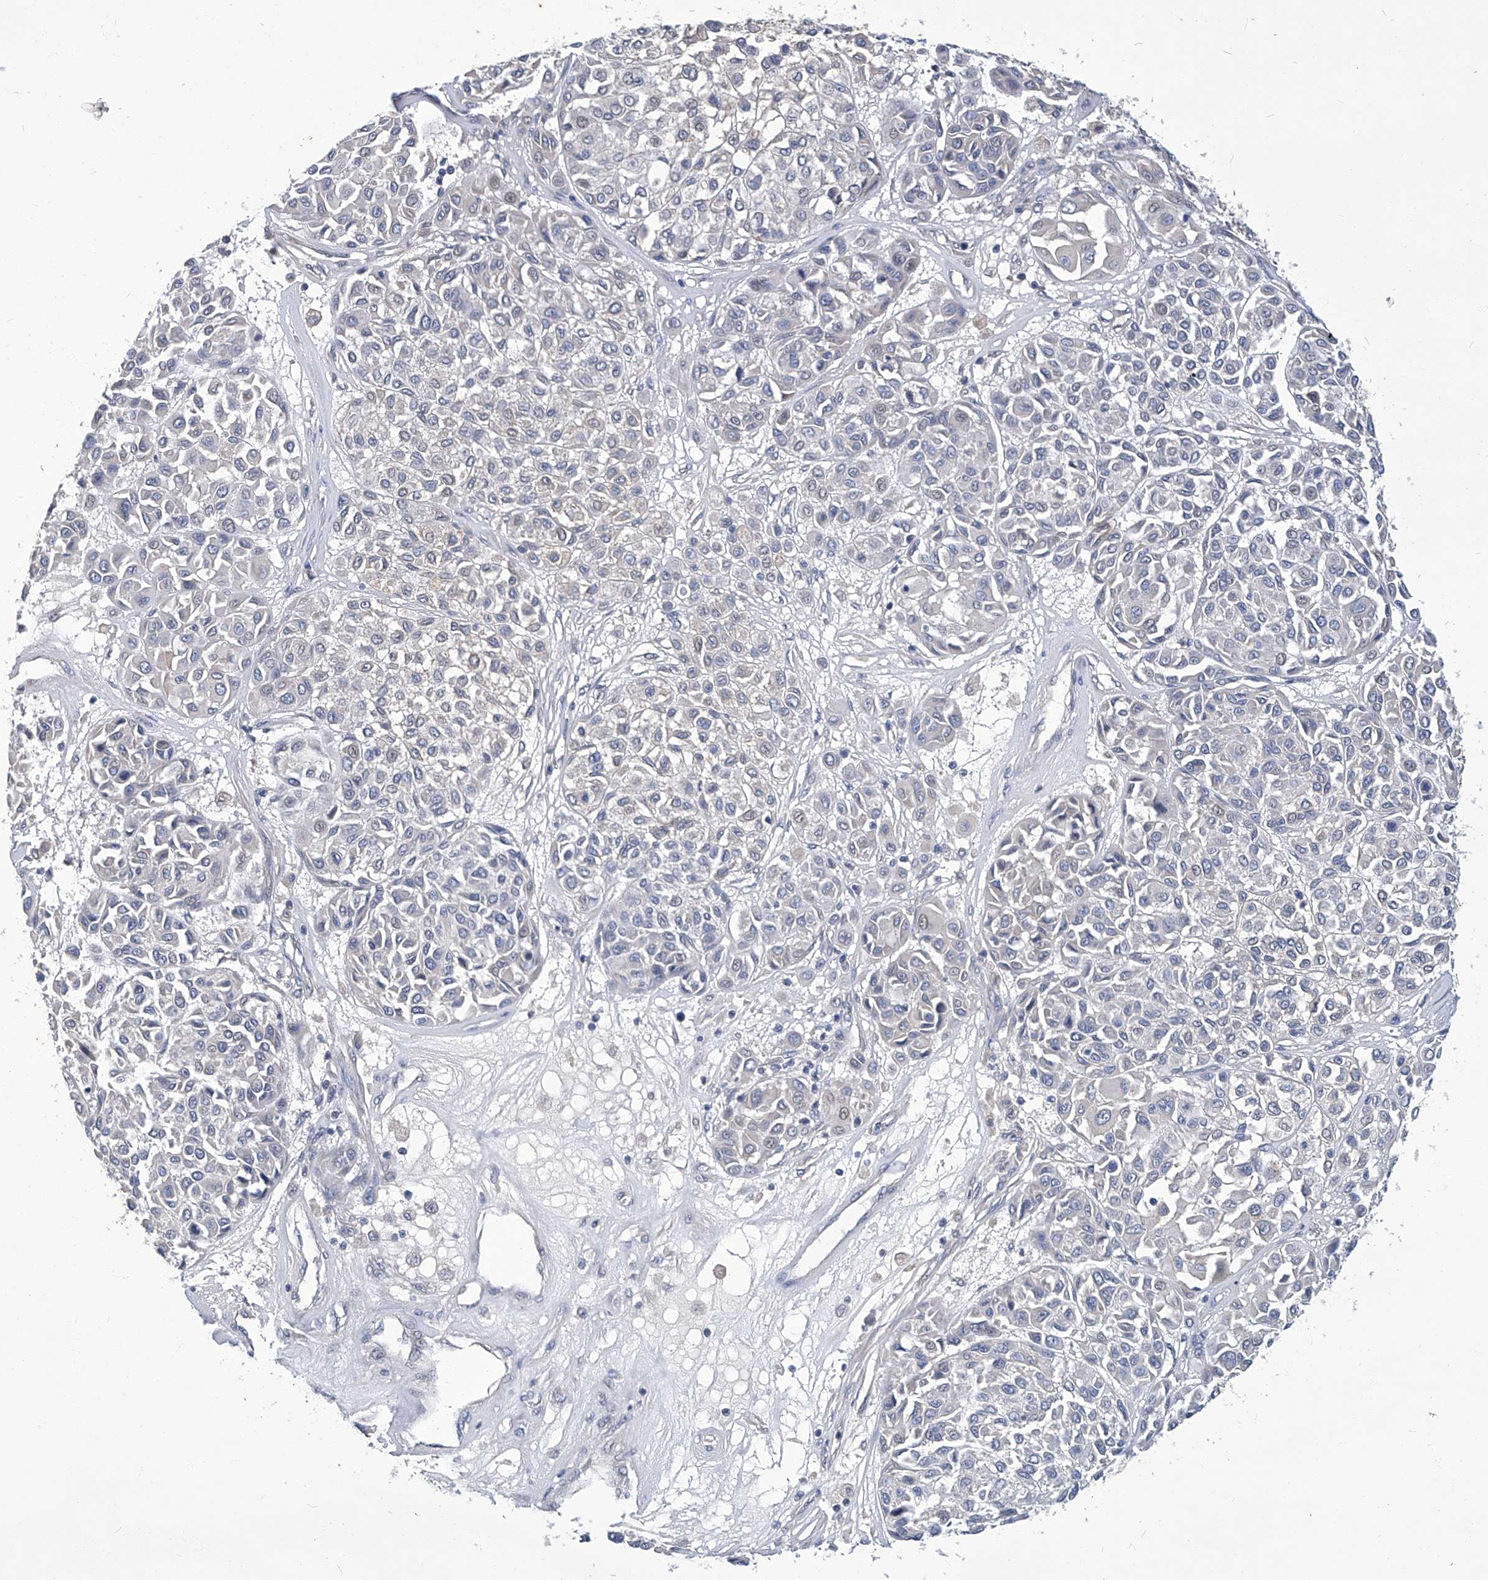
{"staining": {"intensity": "negative", "quantity": "none", "location": "none"}, "tissue": "melanoma", "cell_type": "Tumor cells", "image_type": "cancer", "snomed": [{"axis": "morphology", "description": "Malignant melanoma, Metastatic site"}, {"axis": "topography", "description": "Soft tissue"}], "caption": "Tumor cells are negative for brown protein staining in melanoma. (DAB (3,3'-diaminobenzidine) immunohistochemistry, high magnification).", "gene": "TGFBR1", "patient": {"sex": "male", "age": 41}}